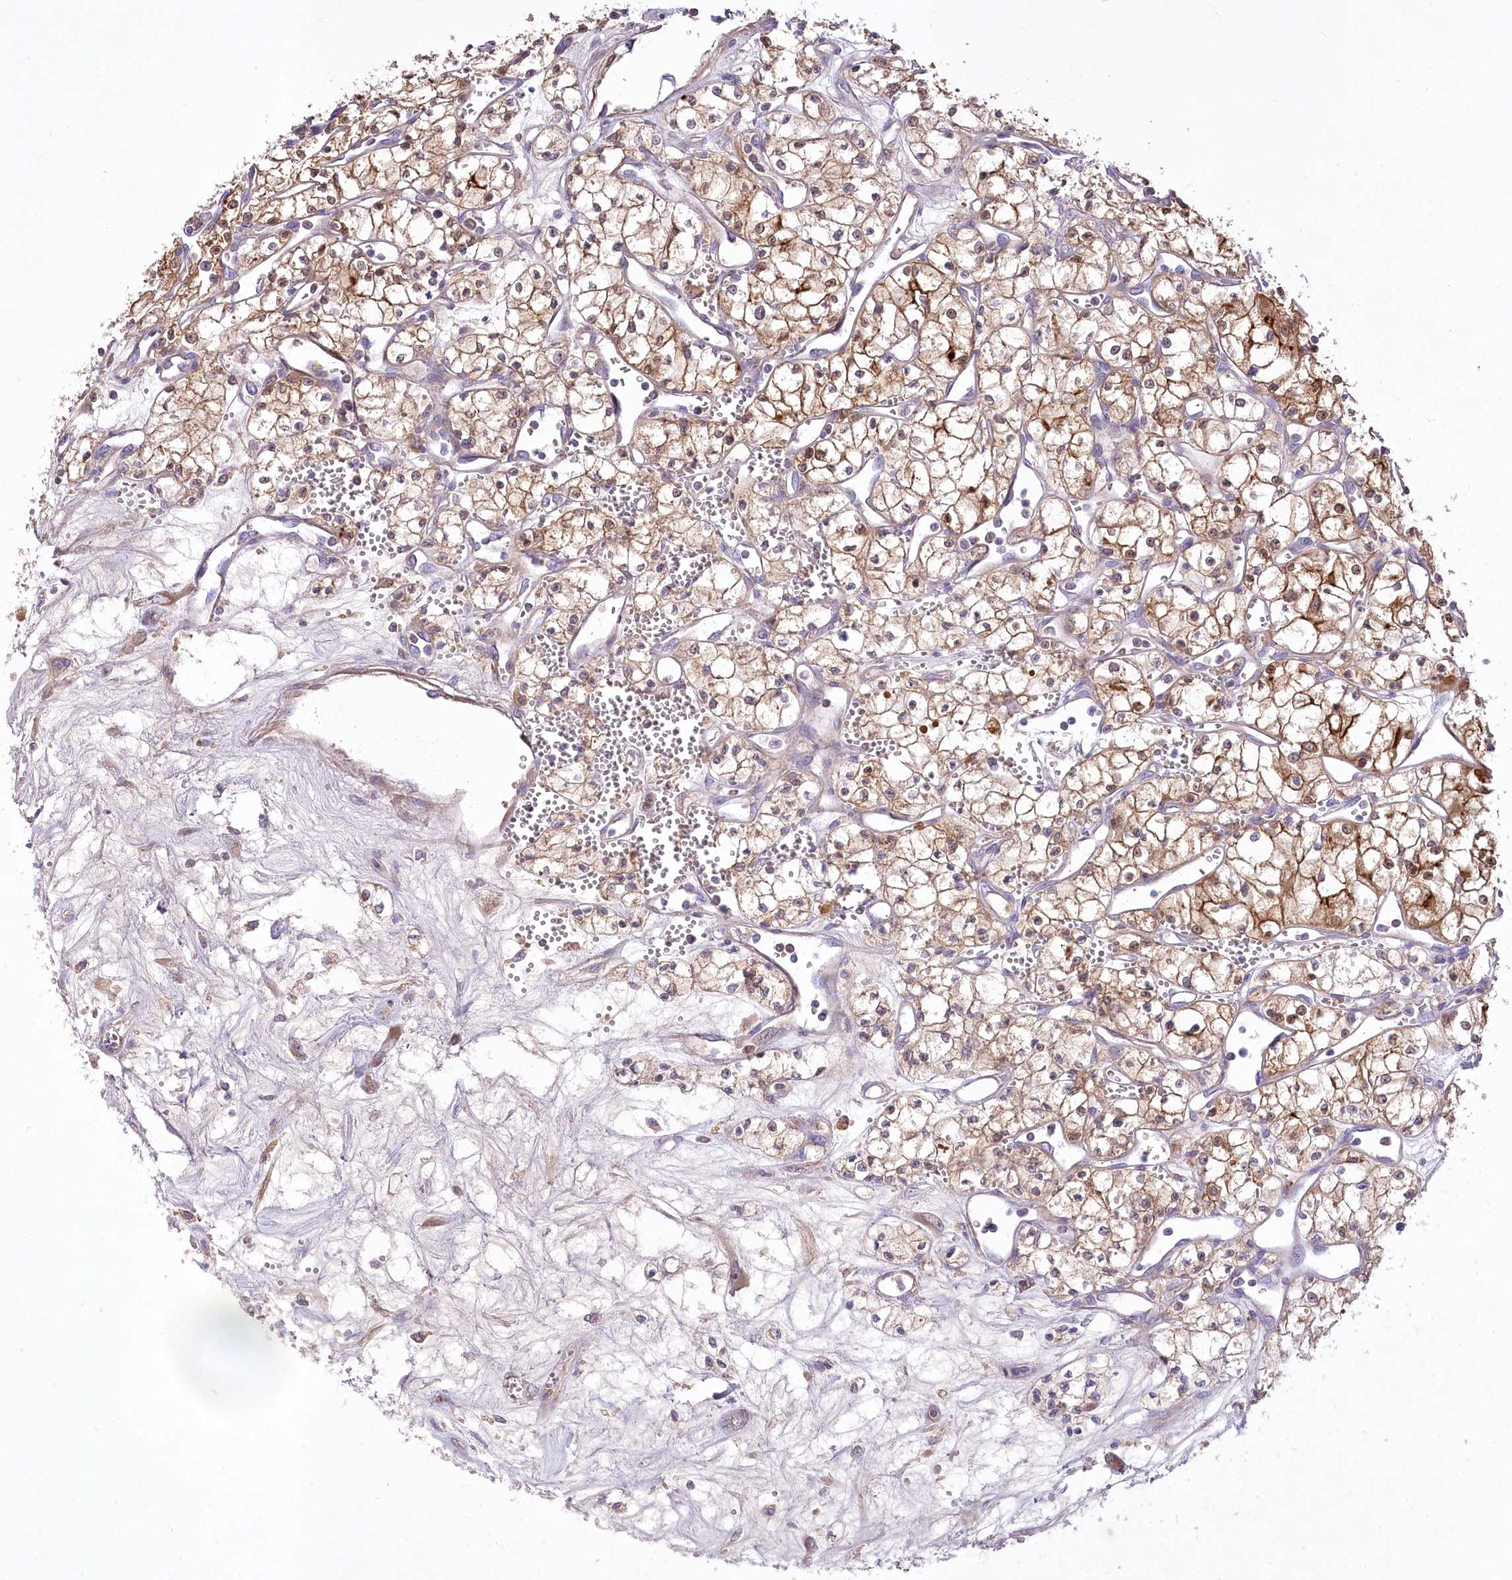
{"staining": {"intensity": "moderate", "quantity": ">75%", "location": "cytoplasmic/membranous,nuclear"}, "tissue": "renal cancer", "cell_type": "Tumor cells", "image_type": "cancer", "snomed": [{"axis": "morphology", "description": "Adenocarcinoma, NOS"}, {"axis": "topography", "description": "Kidney"}], "caption": "DAB immunohistochemical staining of human renal cancer reveals moderate cytoplasmic/membranous and nuclear protein staining in about >75% of tumor cells.", "gene": "PBLD", "patient": {"sex": "male", "age": 59}}